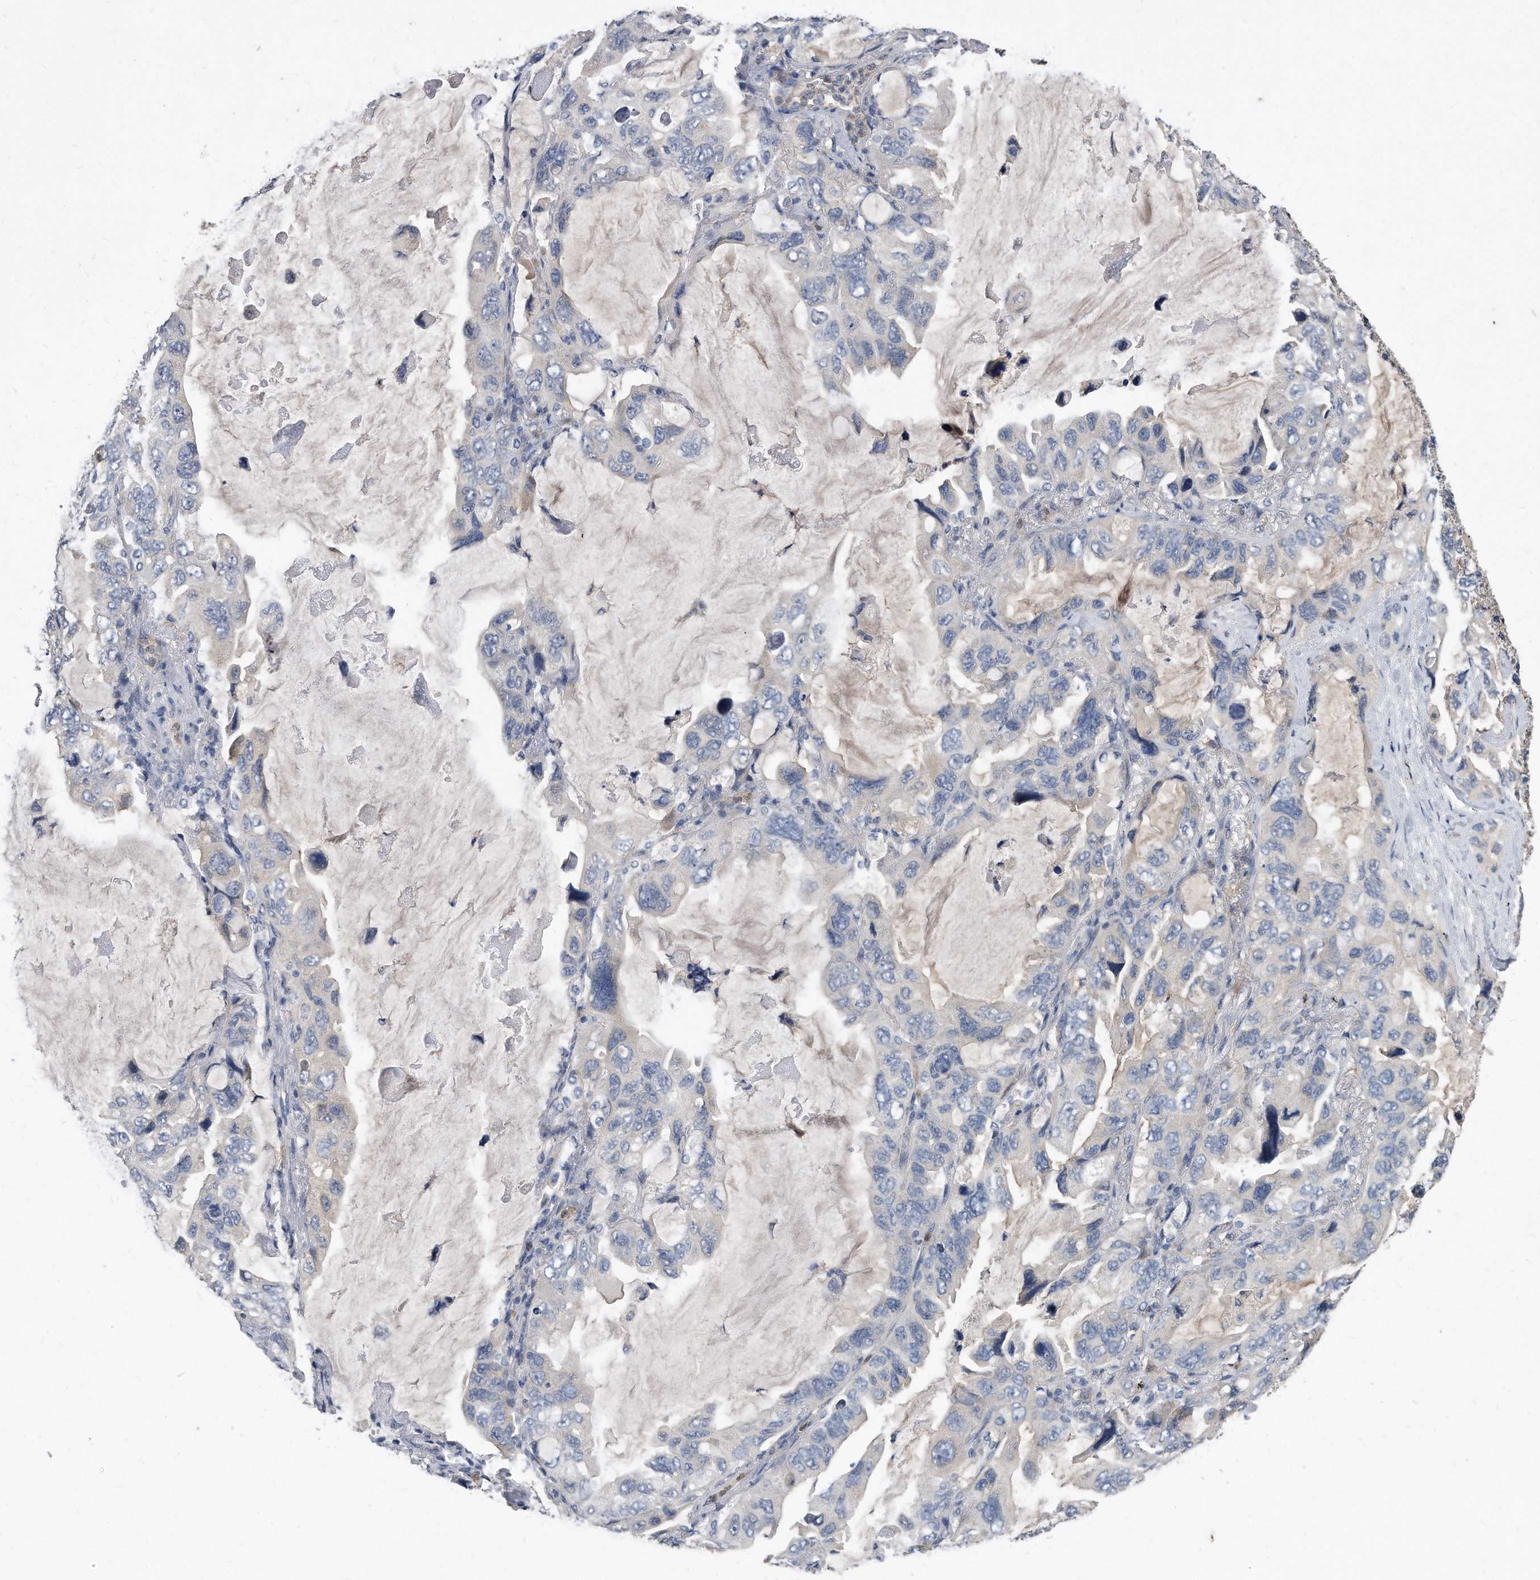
{"staining": {"intensity": "negative", "quantity": "none", "location": "none"}, "tissue": "lung cancer", "cell_type": "Tumor cells", "image_type": "cancer", "snomed": [{"axis": "morphology", "description": "Squamous cell carcinoma, NOS"}, {"axis": "topography", "description": "Lung"}], "caption": "Tumor cells show no significant expression in lung cancer (squamous cell carcinoma).", "gene": "HOMER3", "patient": {"sex": "female", "age": 73}}